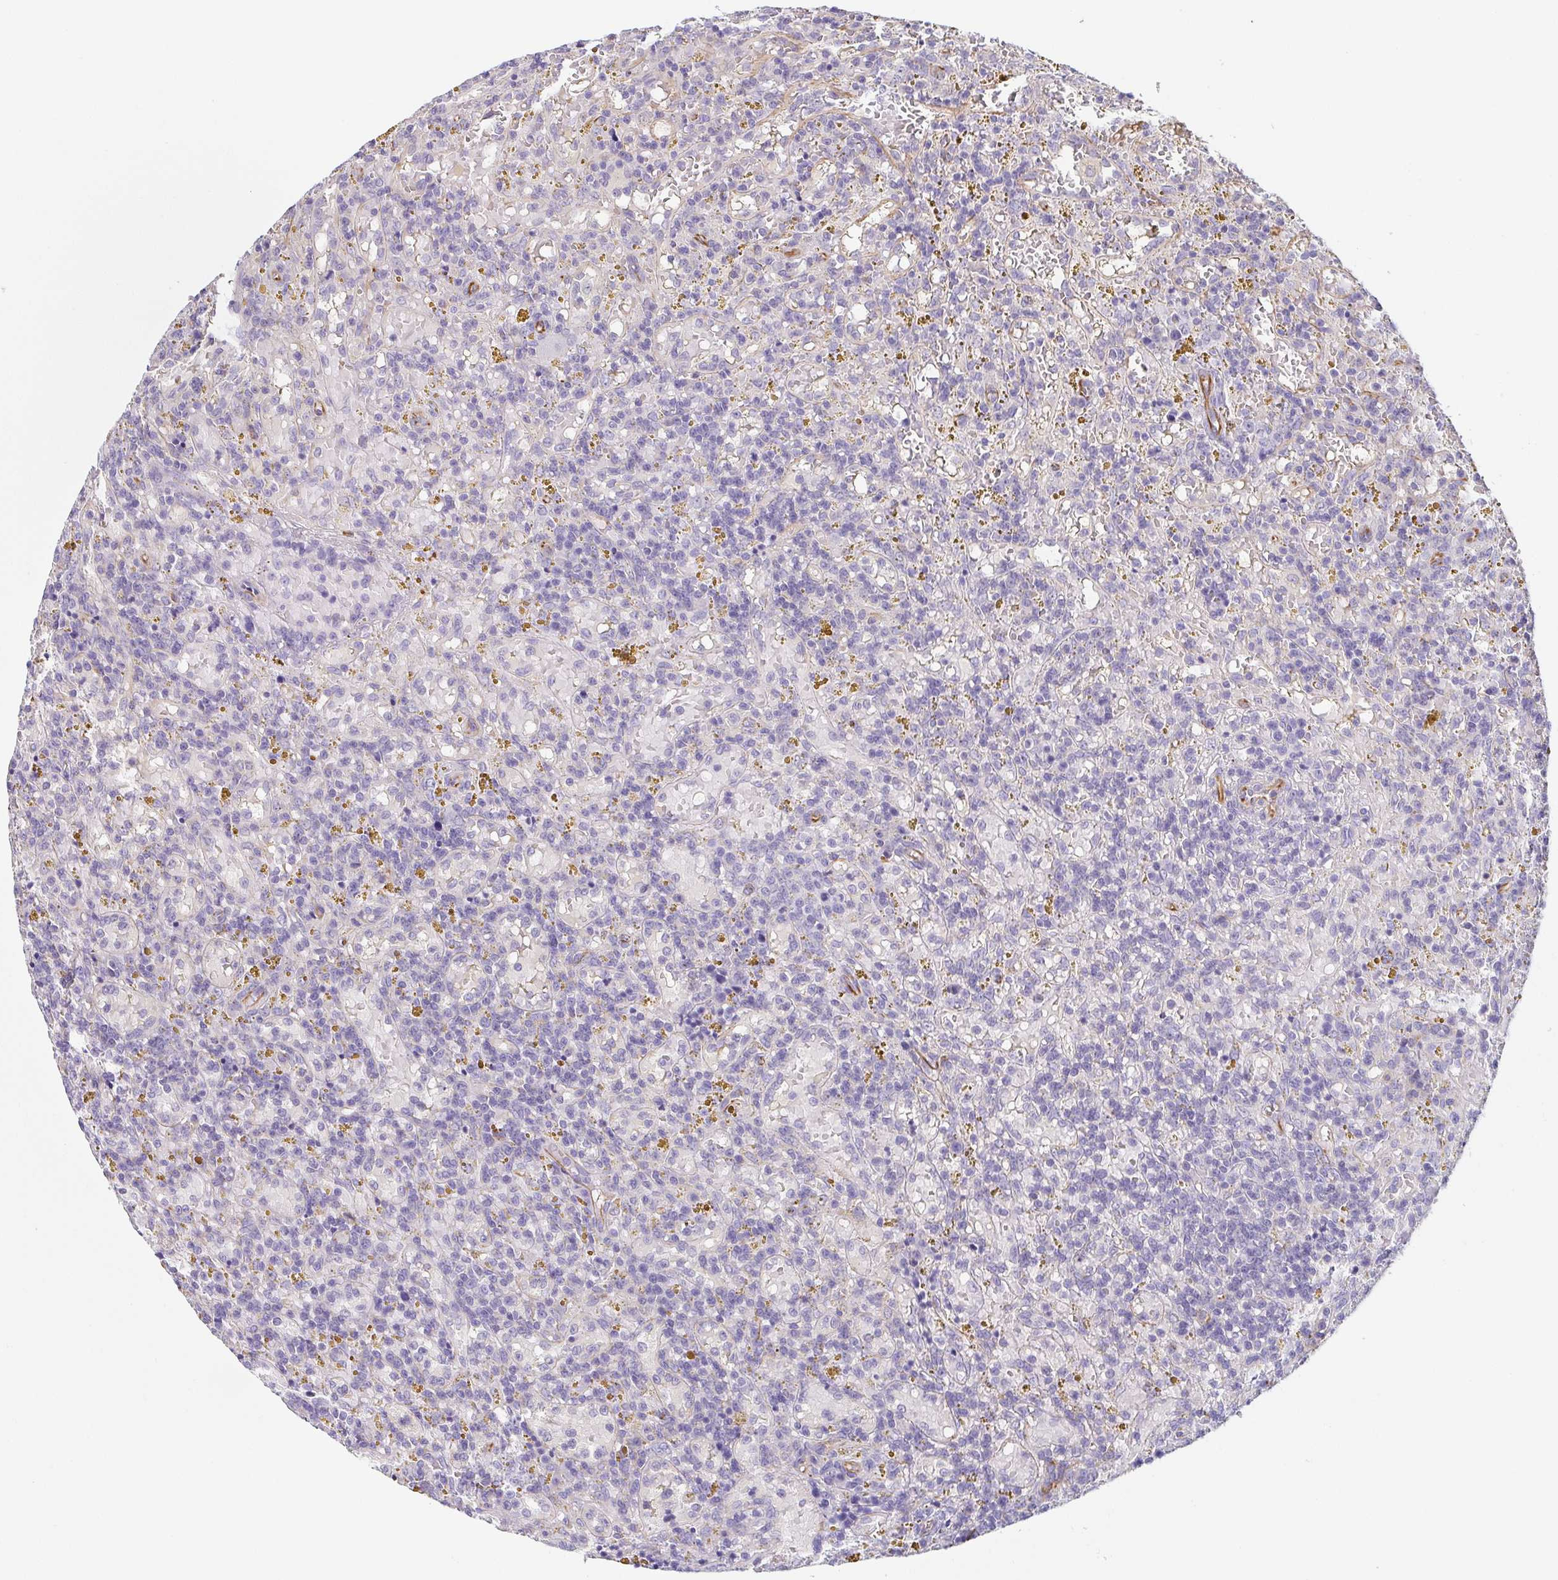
{"staining": {"intensity": "negative", "quantity": "none", "location": "none"}, "tissue": "lymphoma", "cell_type": "Tumor cells", "image_type": "cancer", "snomed": [{"axis": "morphology", "description": "Malignant lymphoma, non-Hodgkin's type, Low grade"}, {"axis": "topography", "description": "Spleen"}], "caption": "A micrograph of low-grade malignant lymphoma, non-Hodgkin's type stained for a protein displays no brown staining in tumor cells.", "gene": "COL17A1", "patient": {"sex": "female", "age": 65}}